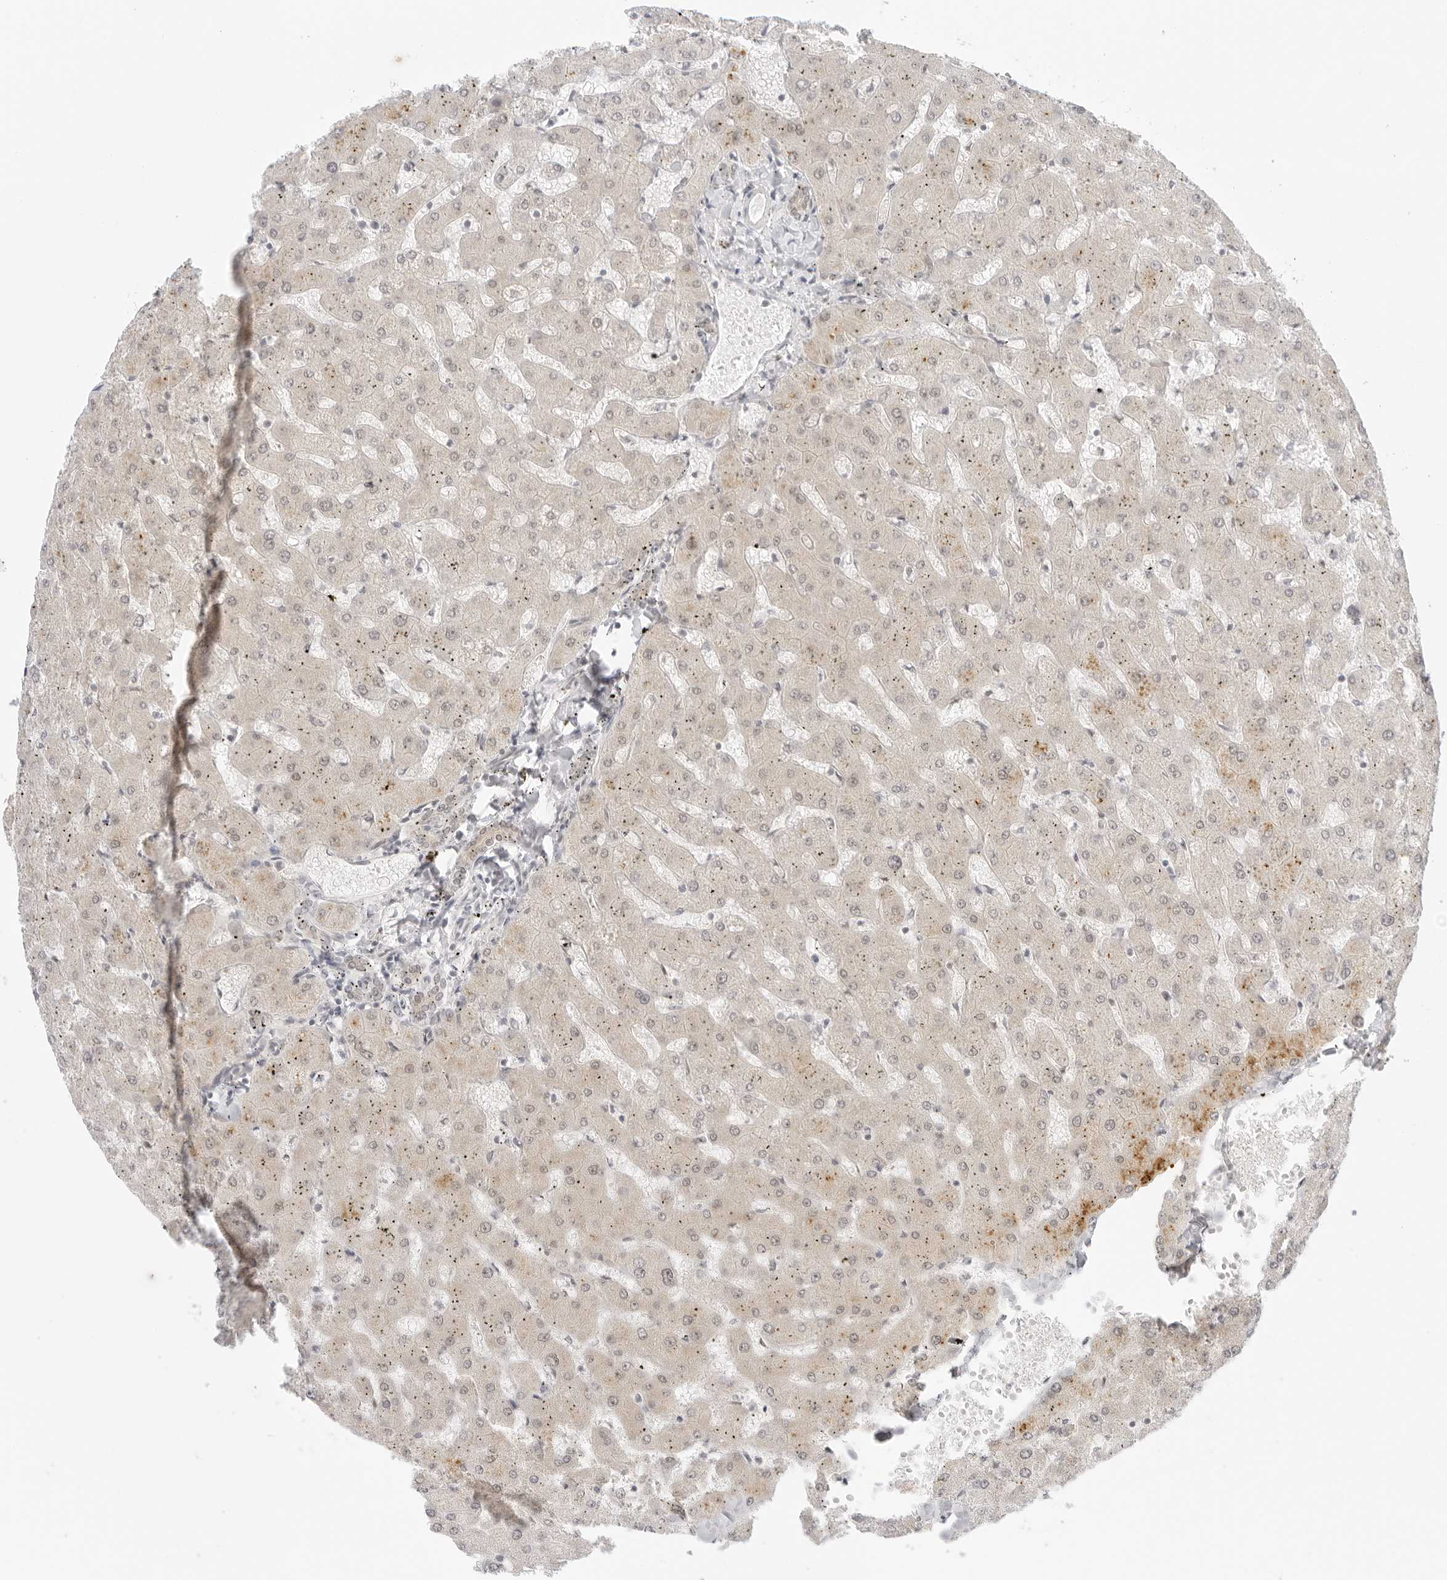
{"staining": {"intensity": "weak", "quantity": "25%-75%", "location": "cytoplasmic/membranous,nuclear"}, "tissue": "liver", "cell_type": "Cholangiocytes", "image_type": "normal", "snomed": [{"axis": "morphology", "description": "Normal tissue, NOS"}, {"axis": "topography", "description": "Liver"}], "caption": "A brown stain labels weak cytoplasmic/membranous,nuclear positivity of a protein in cholangiocytes of benign human liver. The protein of interest is shown in brown color, while the nuclei are stained blue.", "gene": "MED18", "patient": {"sex": "female", "age": 63}}